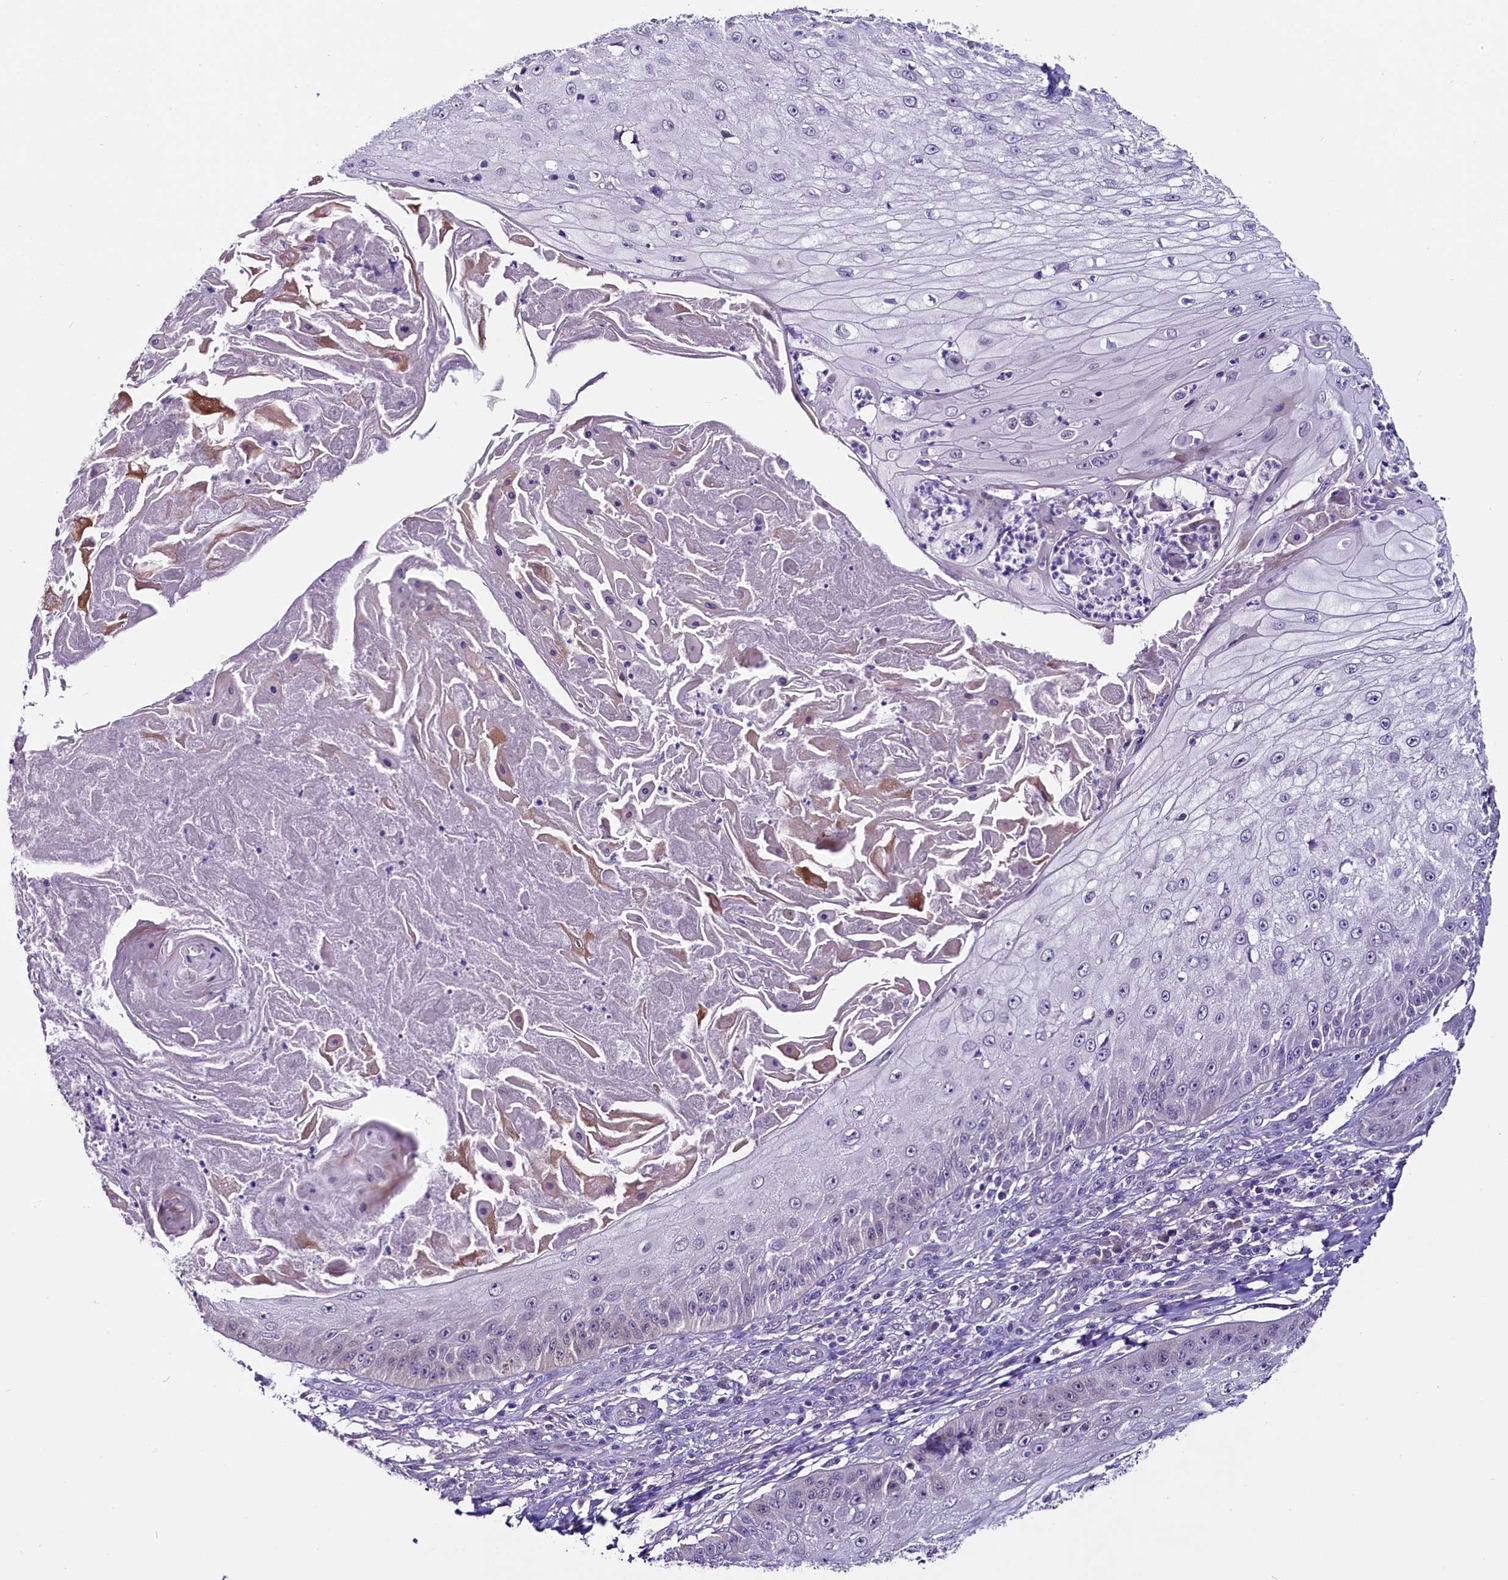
{"staining": {"intensity": "negative", "quantity": "none", "location": "none"}, "tissue": "skin cancer", "cell_type": "Tumor cells", "image_type": "cancer", "snomed": [{"axis": "morphology", "description": "Squamous cell carcinoma, NOS"}, {"axis": "topography", "description": "Skin"}], "caption": "This is an IHC photomicrograph of human skin squamous cell carcinoma. There is no staining in tumor cells.", "gene": "C9orf40", "patient": {"sex": "male", "age": 70}}